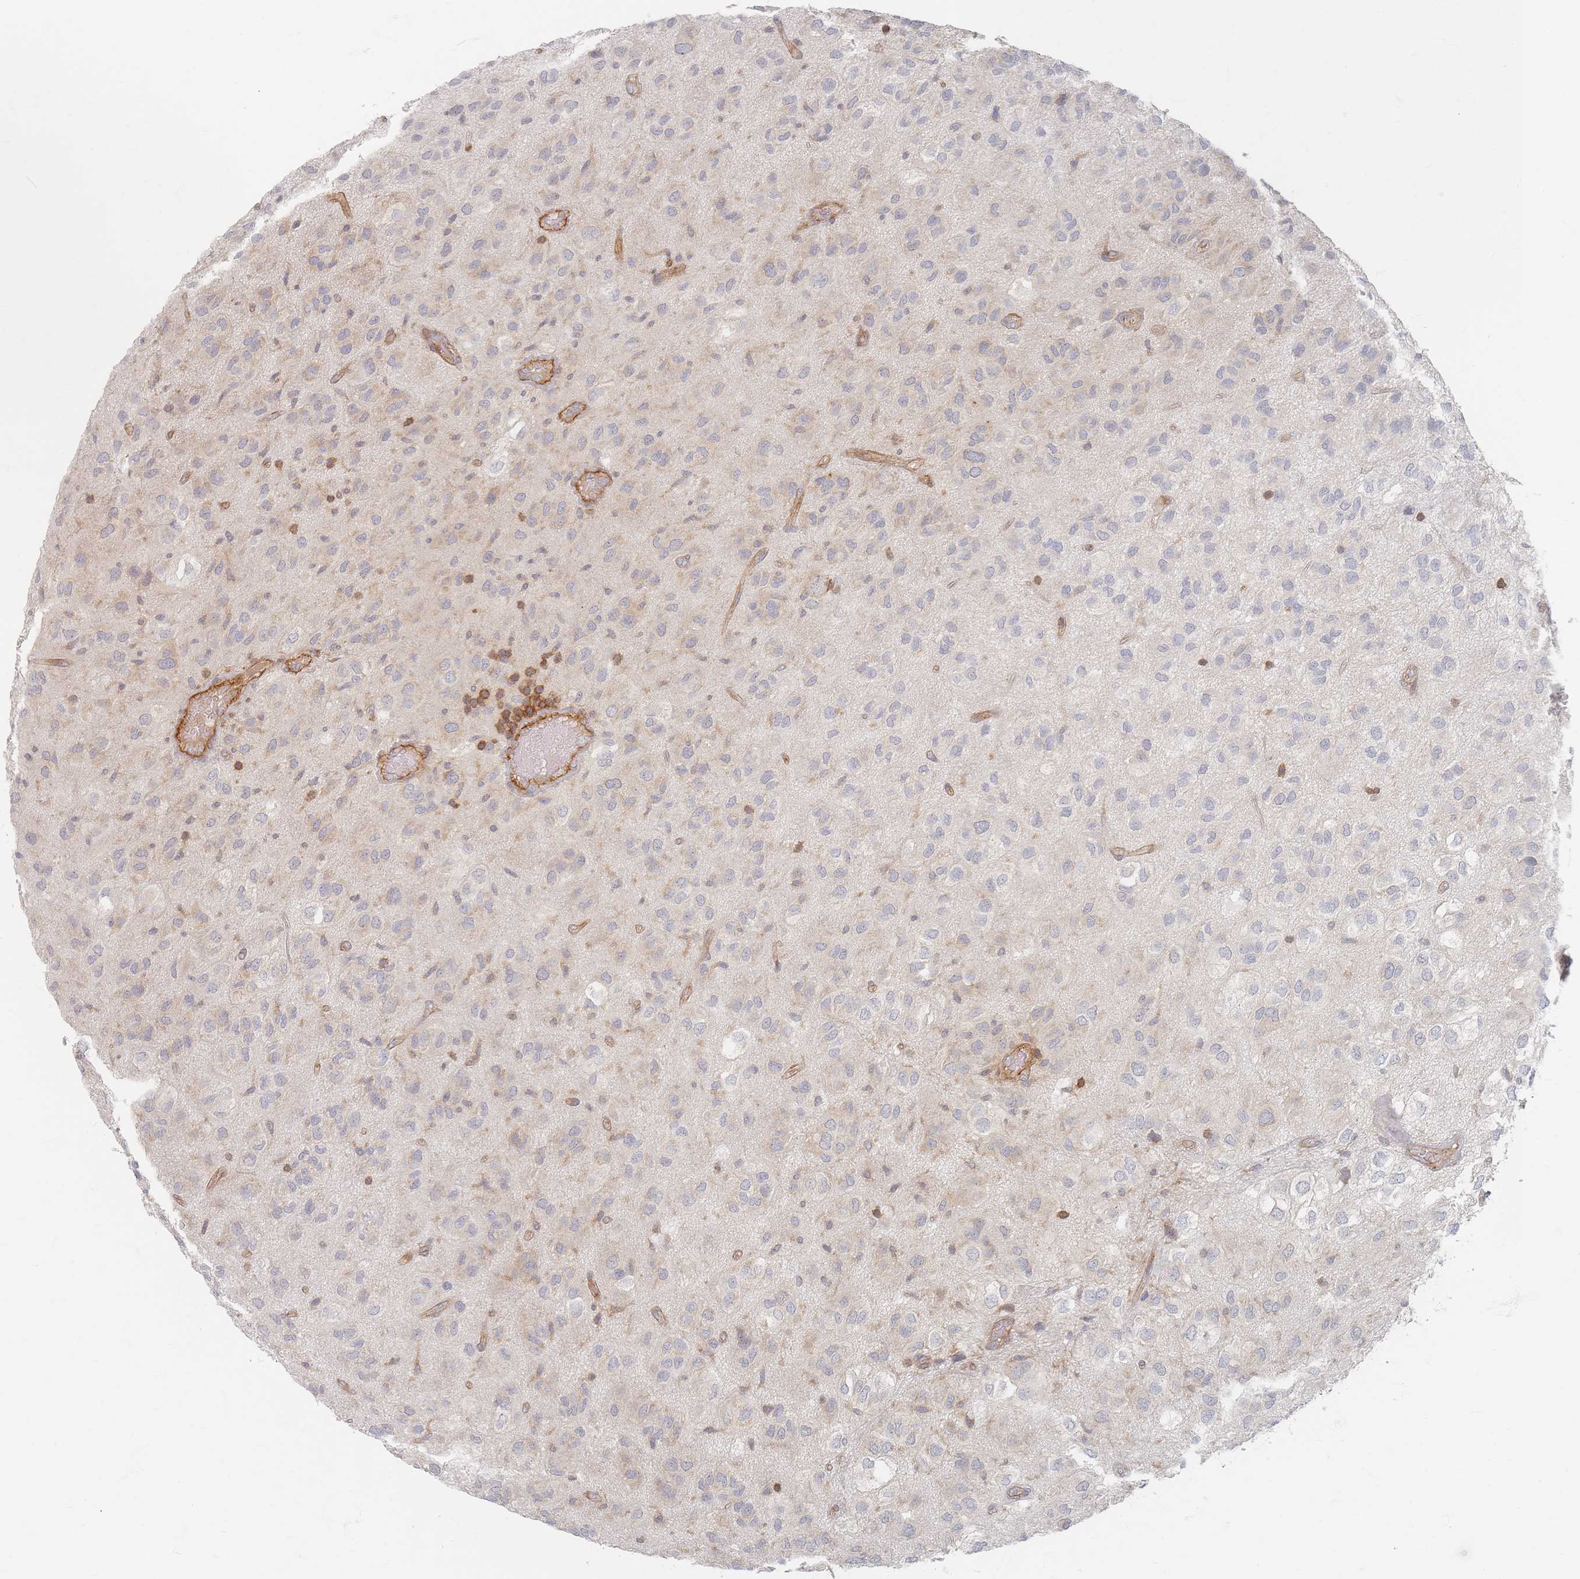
{"staining": {"intensity": "negative", "quantity": "none", "location": "none"}, "tissue": "glioma", "cell_type": "Tumor cells", "image_type": "cancer", "snomed": [{"axis": "morphology", "description": "Glioma, malignant, Low grade"}, {"axis": "topography", "description": "Brain"}], "caption": "This is a image of immunohistochemistry (IHC) staining of glioma, which shows no staining in tumor cells.", "gene": "ZNF852", "patient": {"sex": "male", "age": 66}}